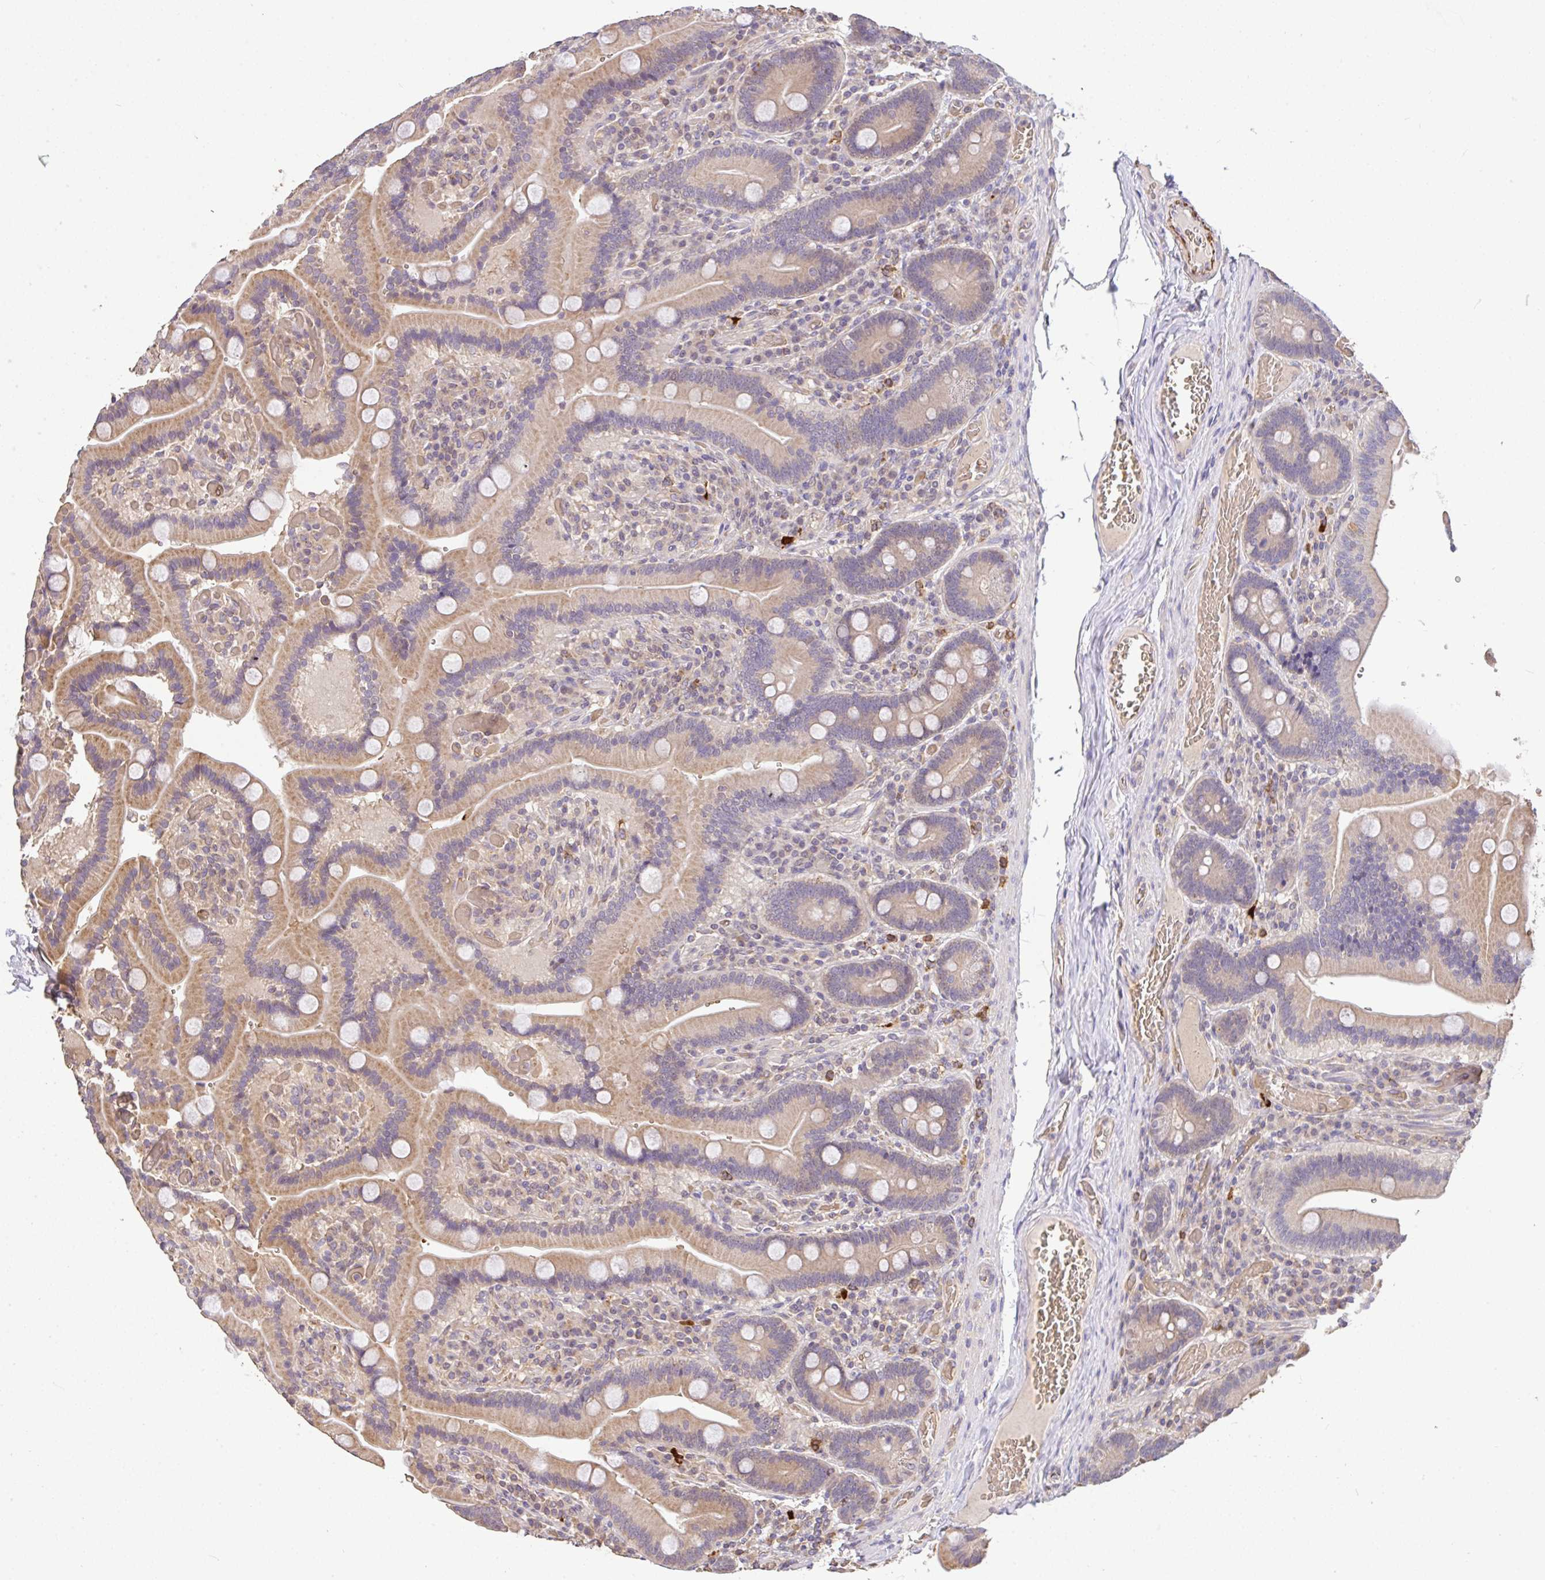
{"staining": {"intensity": "moderate", "quantity": "25%-75%", "location": "cytoplasmic/membranous"}, "tissue": "duodenum", "cell_type": "Glandular cells", "image_type": "normal", "snomed": [{"axis": "morphology", "description": "Normal tissue, NOS"}, {"axis": "topography", "description": "Duodenum"}], "caption": "Normal duodenum shows moderate cytoplasmic/membranous positivity in about 25%-75% of glandular cells, visualized by immunohistochemistry.", "gene": "C1QTNF9B", "patient": {"sex": "female", "age": 62}}